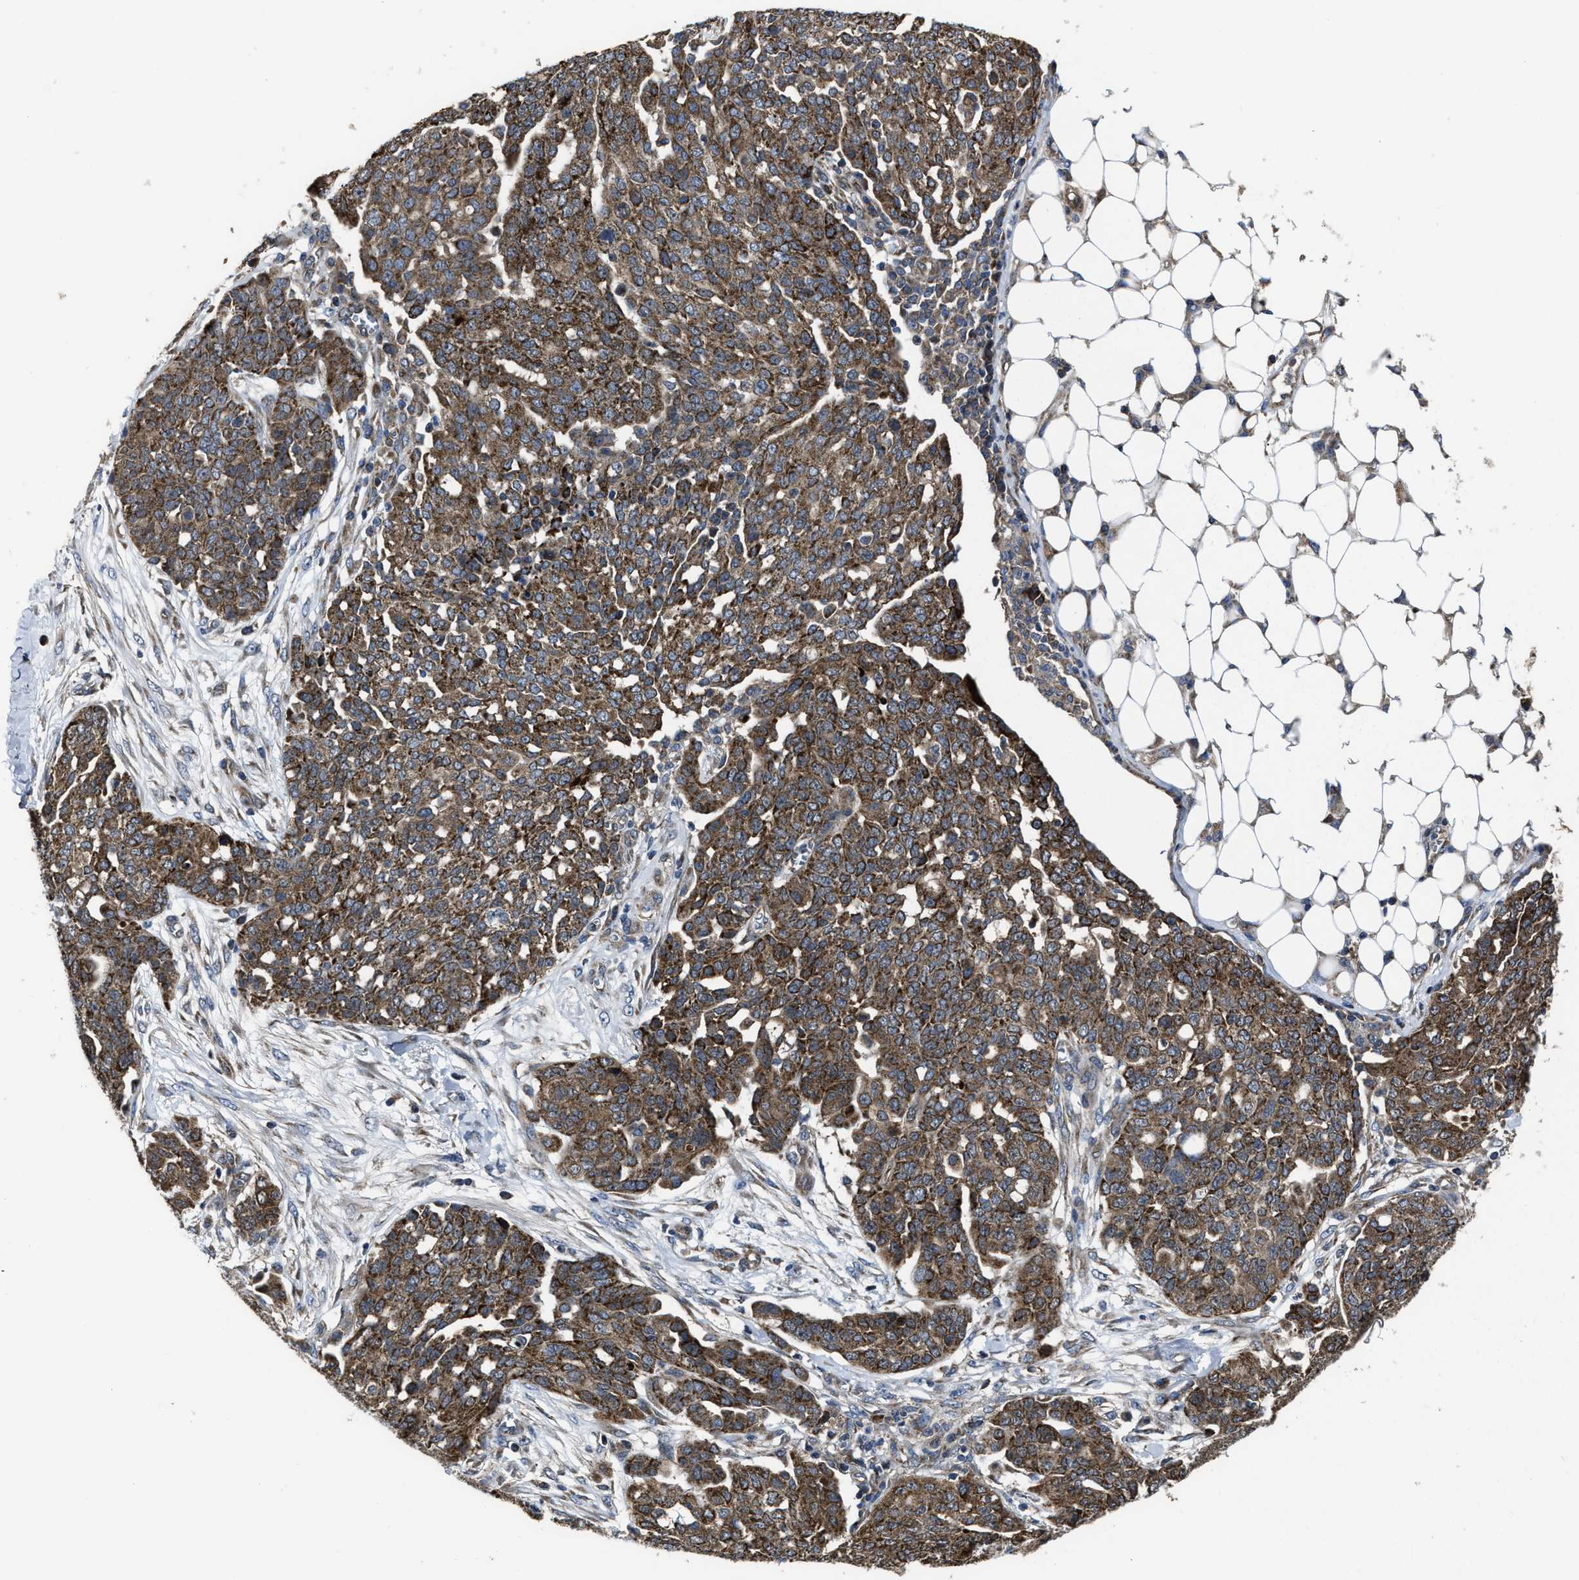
{"staining": {"intensity": "strong", "quantity": ">75%", "location": "cytoplasmic/membranous"}, "tissue": "ovarian cancer", "cell_type": "Tumor cells", "image_type": "cancer", "snomed": [{"axis": "morphology", "description": "Cystadenocarcinoma, serous, NOS"}, {"axis": "topography", "description": "Soft tissue"}, {"axis": "topography", "description": "Ovary"}], "caption": "Ovarian cancer (serous cystadenocarcinoma) tissue displays strong cytoplasmic/membranous positivity in approximately >75% of tumor cells", "gene": "PASK", "patient": {"sex": "female", "age": 57}}